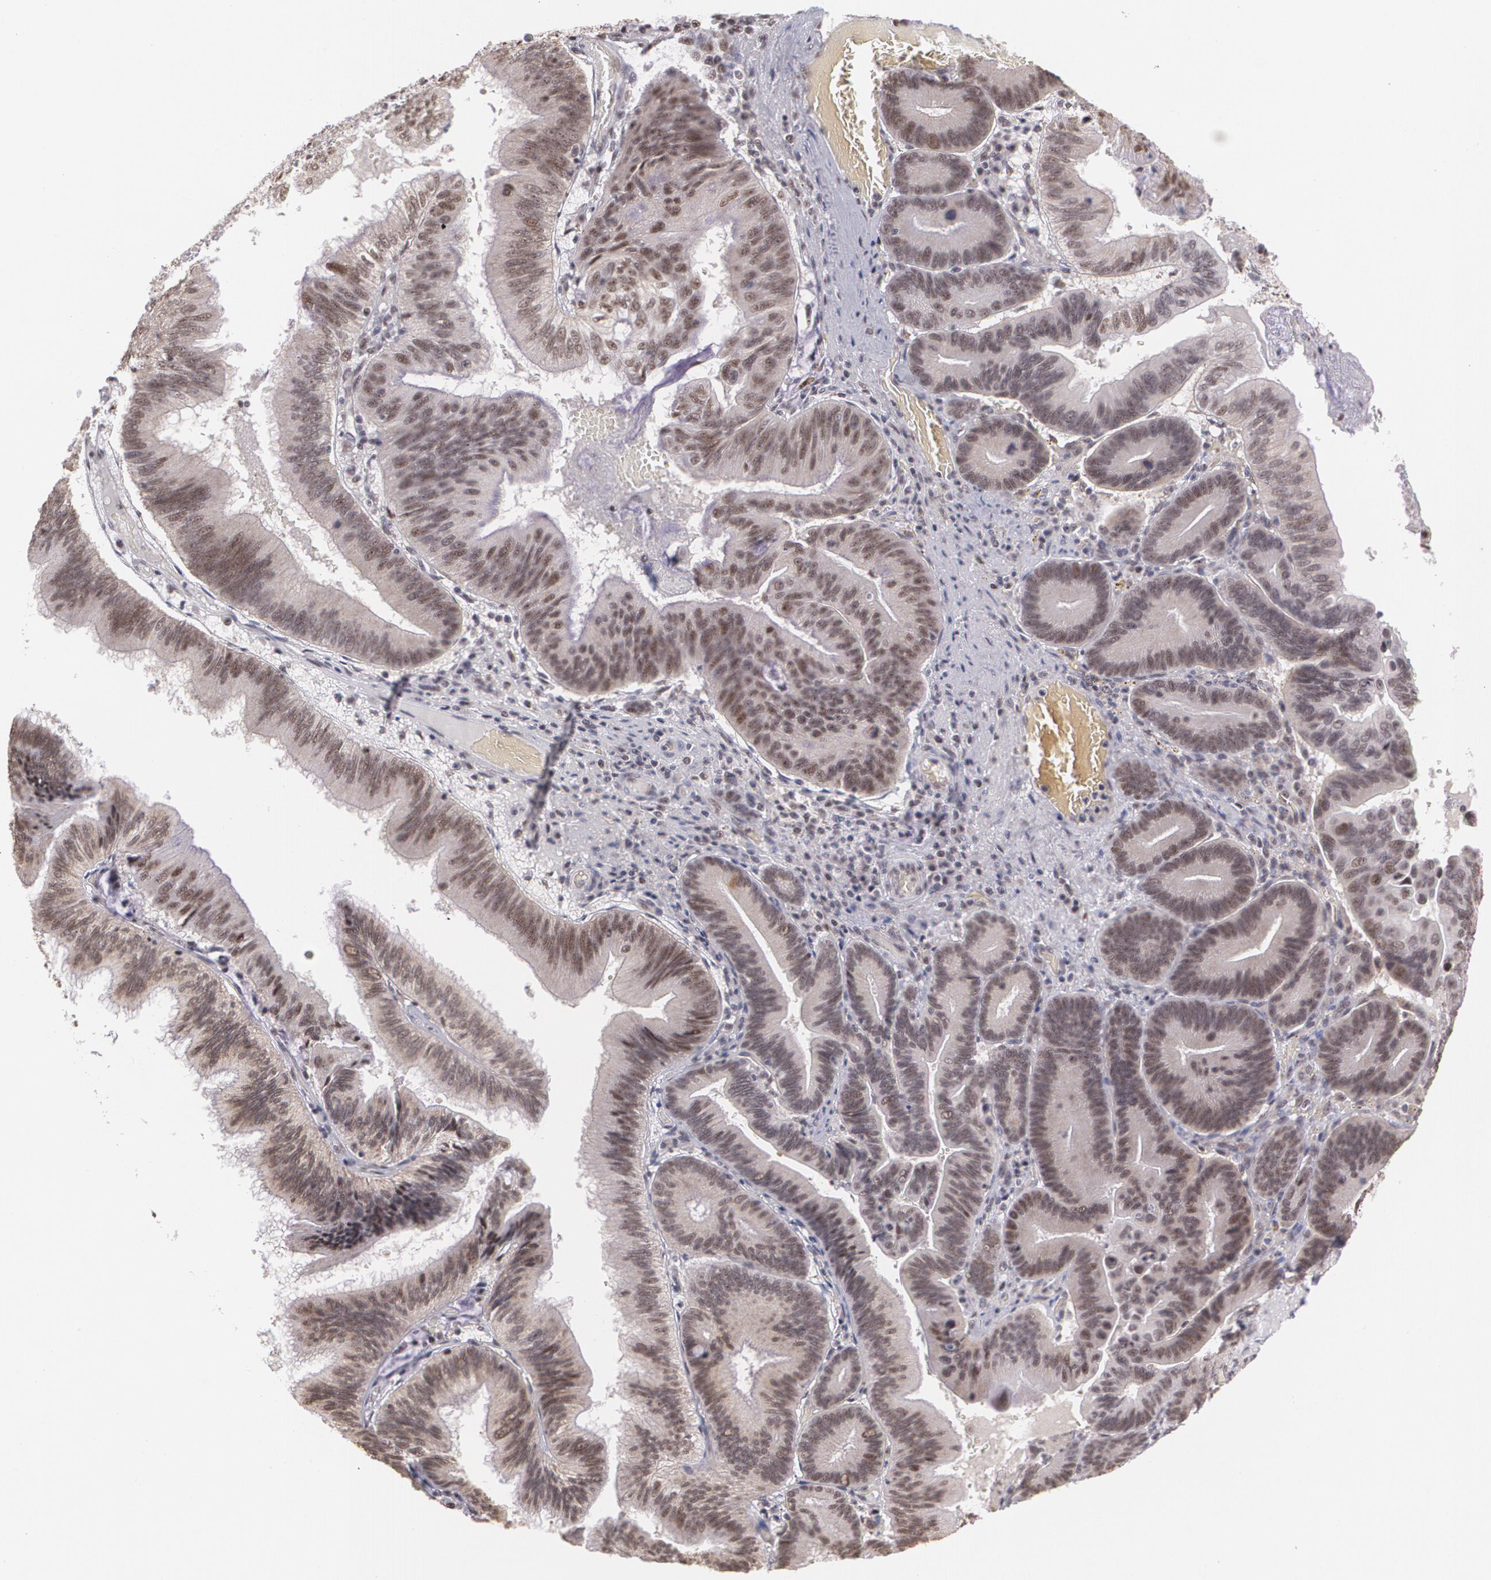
{"staining": {"intensity": "moderate", "quantity": ">75%", "location": "cytoplasmic/membranous,nuclear"}, "tissue": "pancreatic cancer", "cell_type": "Tumor cells", "image_type": "cancer", "snomed": [{"axis": "morphology", "description": "Adenocarcinoma, NOS"}, {"axis": "topography", "description": "Pancreas"}], "caption": "DAB (3,3'-diaminobenzidine) immunohistochemical staining of human pancreatic cancer (adenocarcinoma) reveals moderate cytoplasmic/membranous and nuclear protein staining in about >75% of tumor cells.", "gene": "C6orf15", "patient": {"sex": "male", "age": 82}}